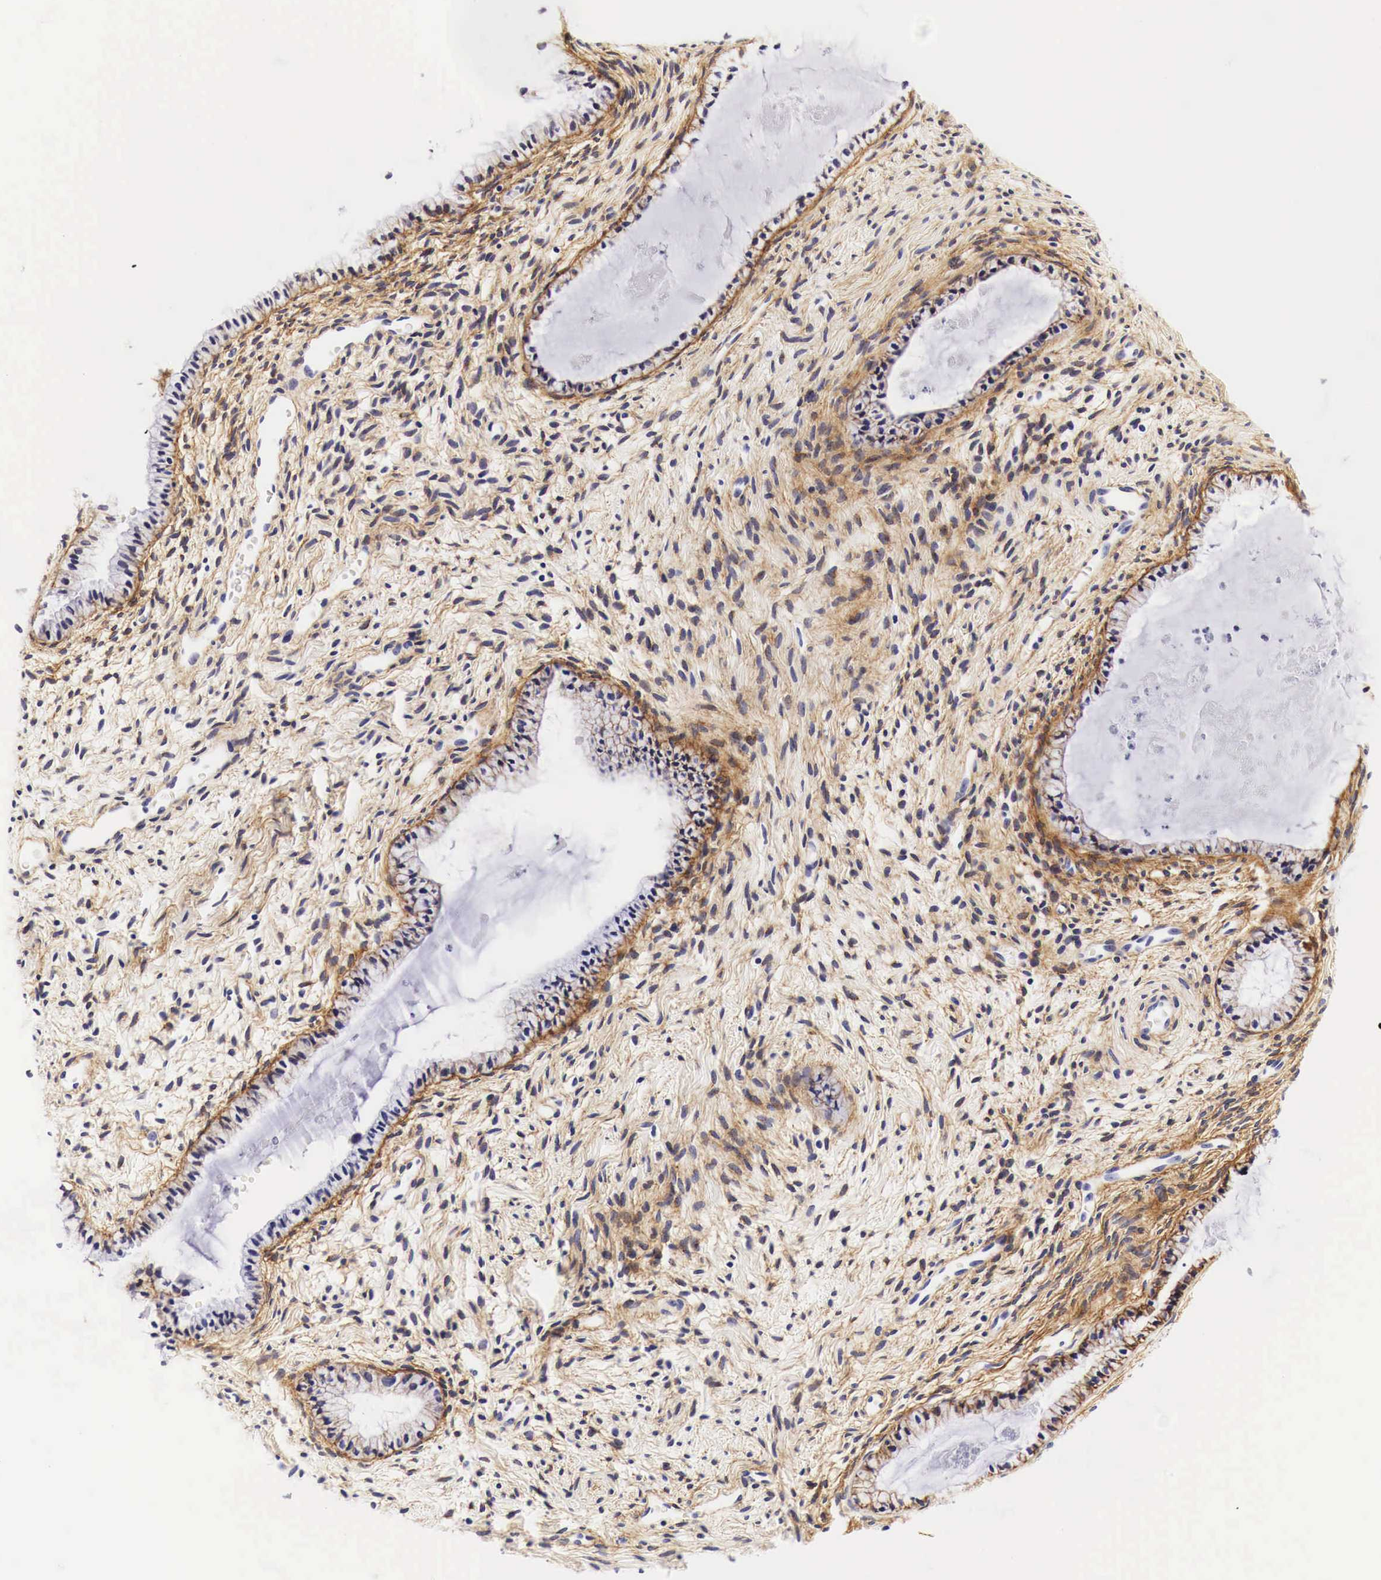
{"staining": {"intensity": "negative", "quantity": "none", "location": "none"}, "tissue": "cervix", "cell_type": "Glandular cells", "image_type": "normal", "snomed": [{"axis": "morphology", "description": "Normal tissue, NOS"}, {"axis": "topography", "description": "Cervix"}], "caption": "An IHC photomicrograph of benign cervix is shown. There is no staining in glandular cells of cervix. (Brightfield microscopy of DAB (3,3'-diaminobenzidine) immunohistochemistry (IHC) at high magnification).", "gene": "EGFR", "patient": {"sex": "female", "age": 70}}